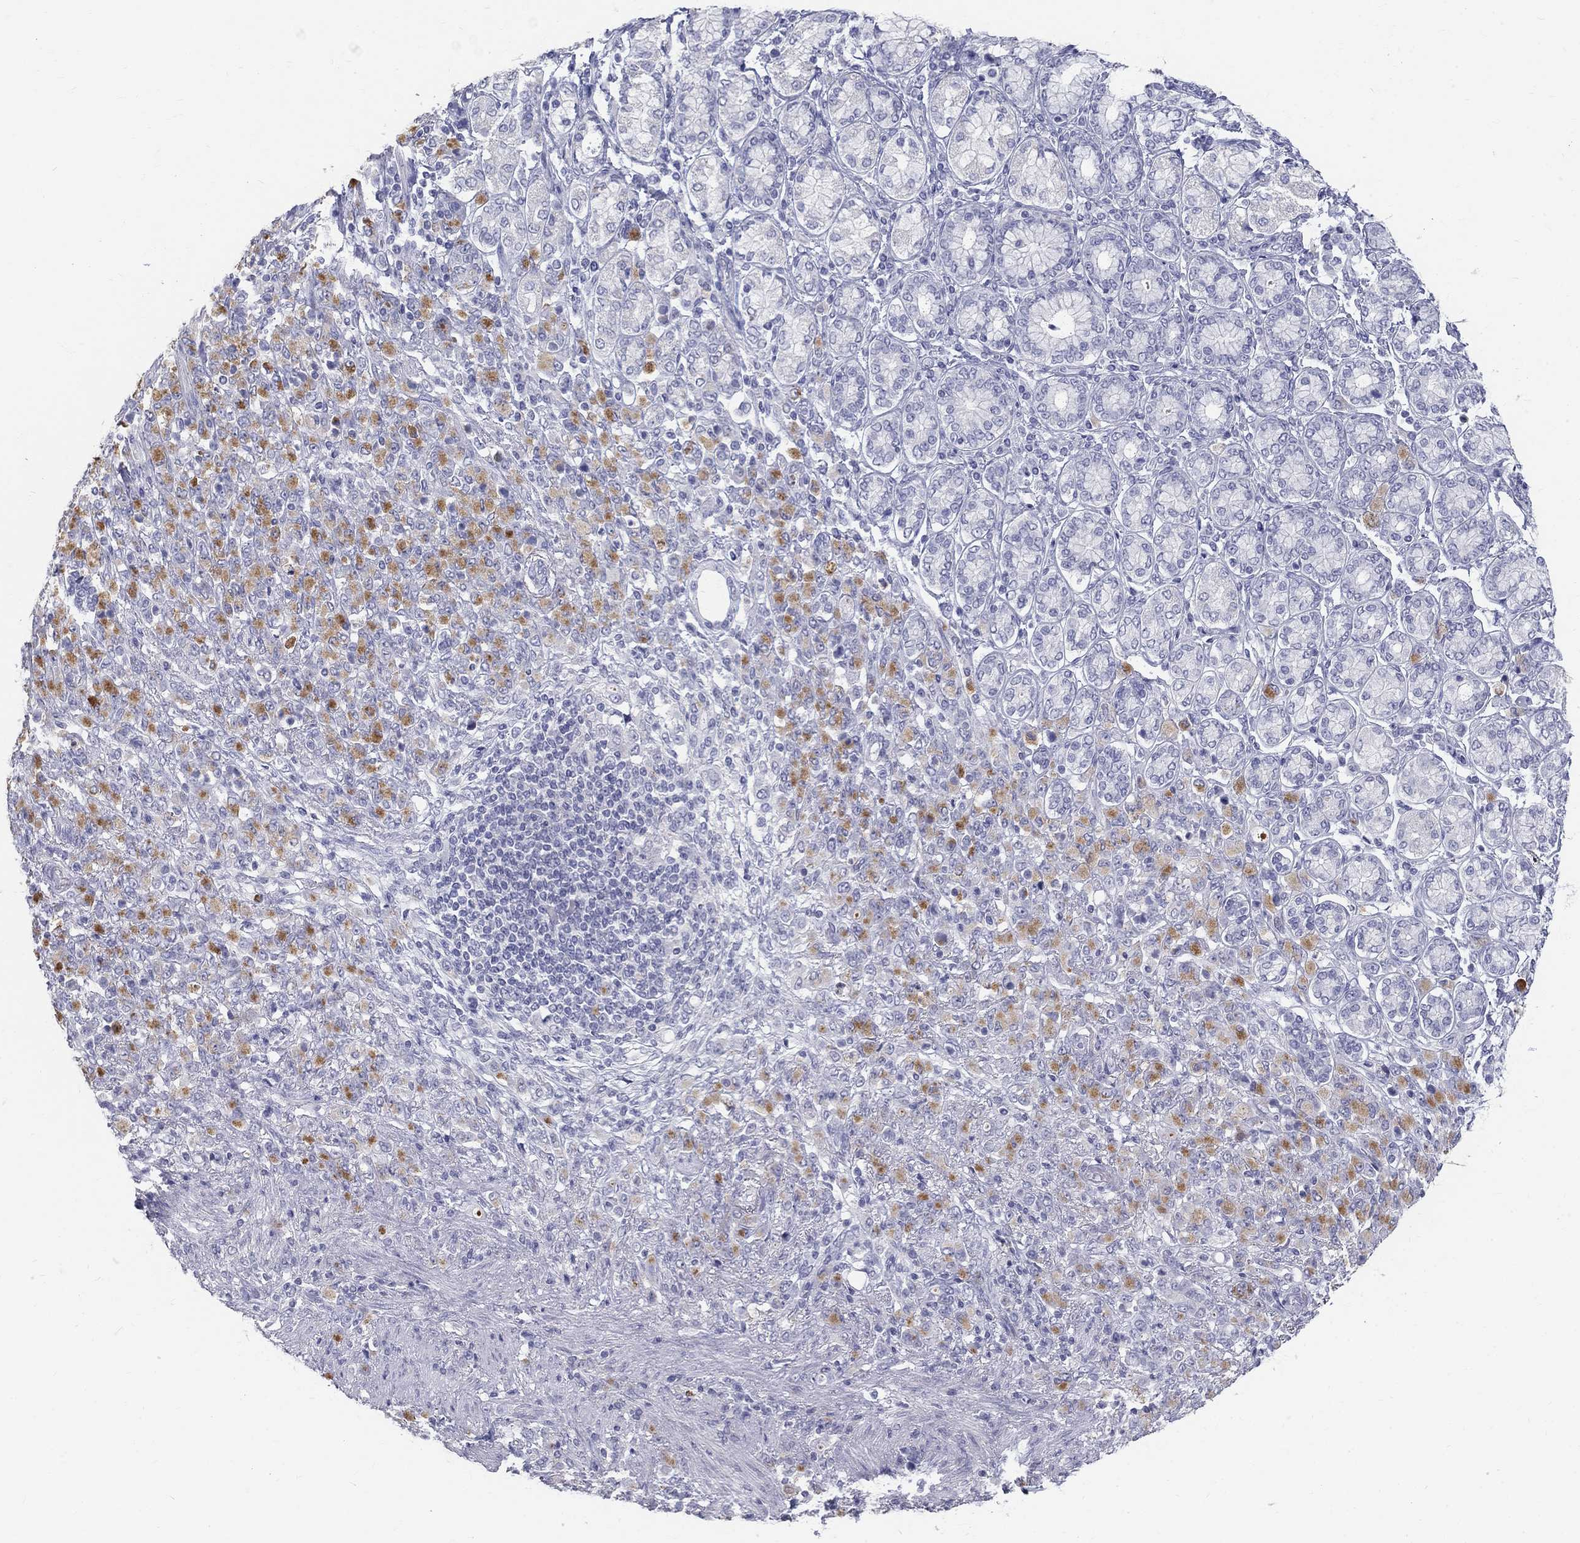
{"staining": {"intensity": "moderate", "quantity": "<25%", "location": "cytoplasmic/membranous"}, "tissue": "stomach cancer", "cell_type": "Tumor cells", "image_type": "cancer", "snomed": [{"axis": "morphology", "description": "Normal tissue, NOS"}, {"axis": "morphology", "description": "Adenocarcinoma, NOS"}, {"axis": "topography", "description": "Stomach"}], "caption": "Immunohistochemical staining of adenocarcinoma (stomach) exhibits low levels of moderate cytoplasmic/membranous protein expression in approximately <25% of tumor cells. (DAB (3,3'-diaminobenzidine) IHC with brightfield microscopy, high magnification).", "gene": "MAGEB6", "patient": {"sex": "female", "age": 79}}